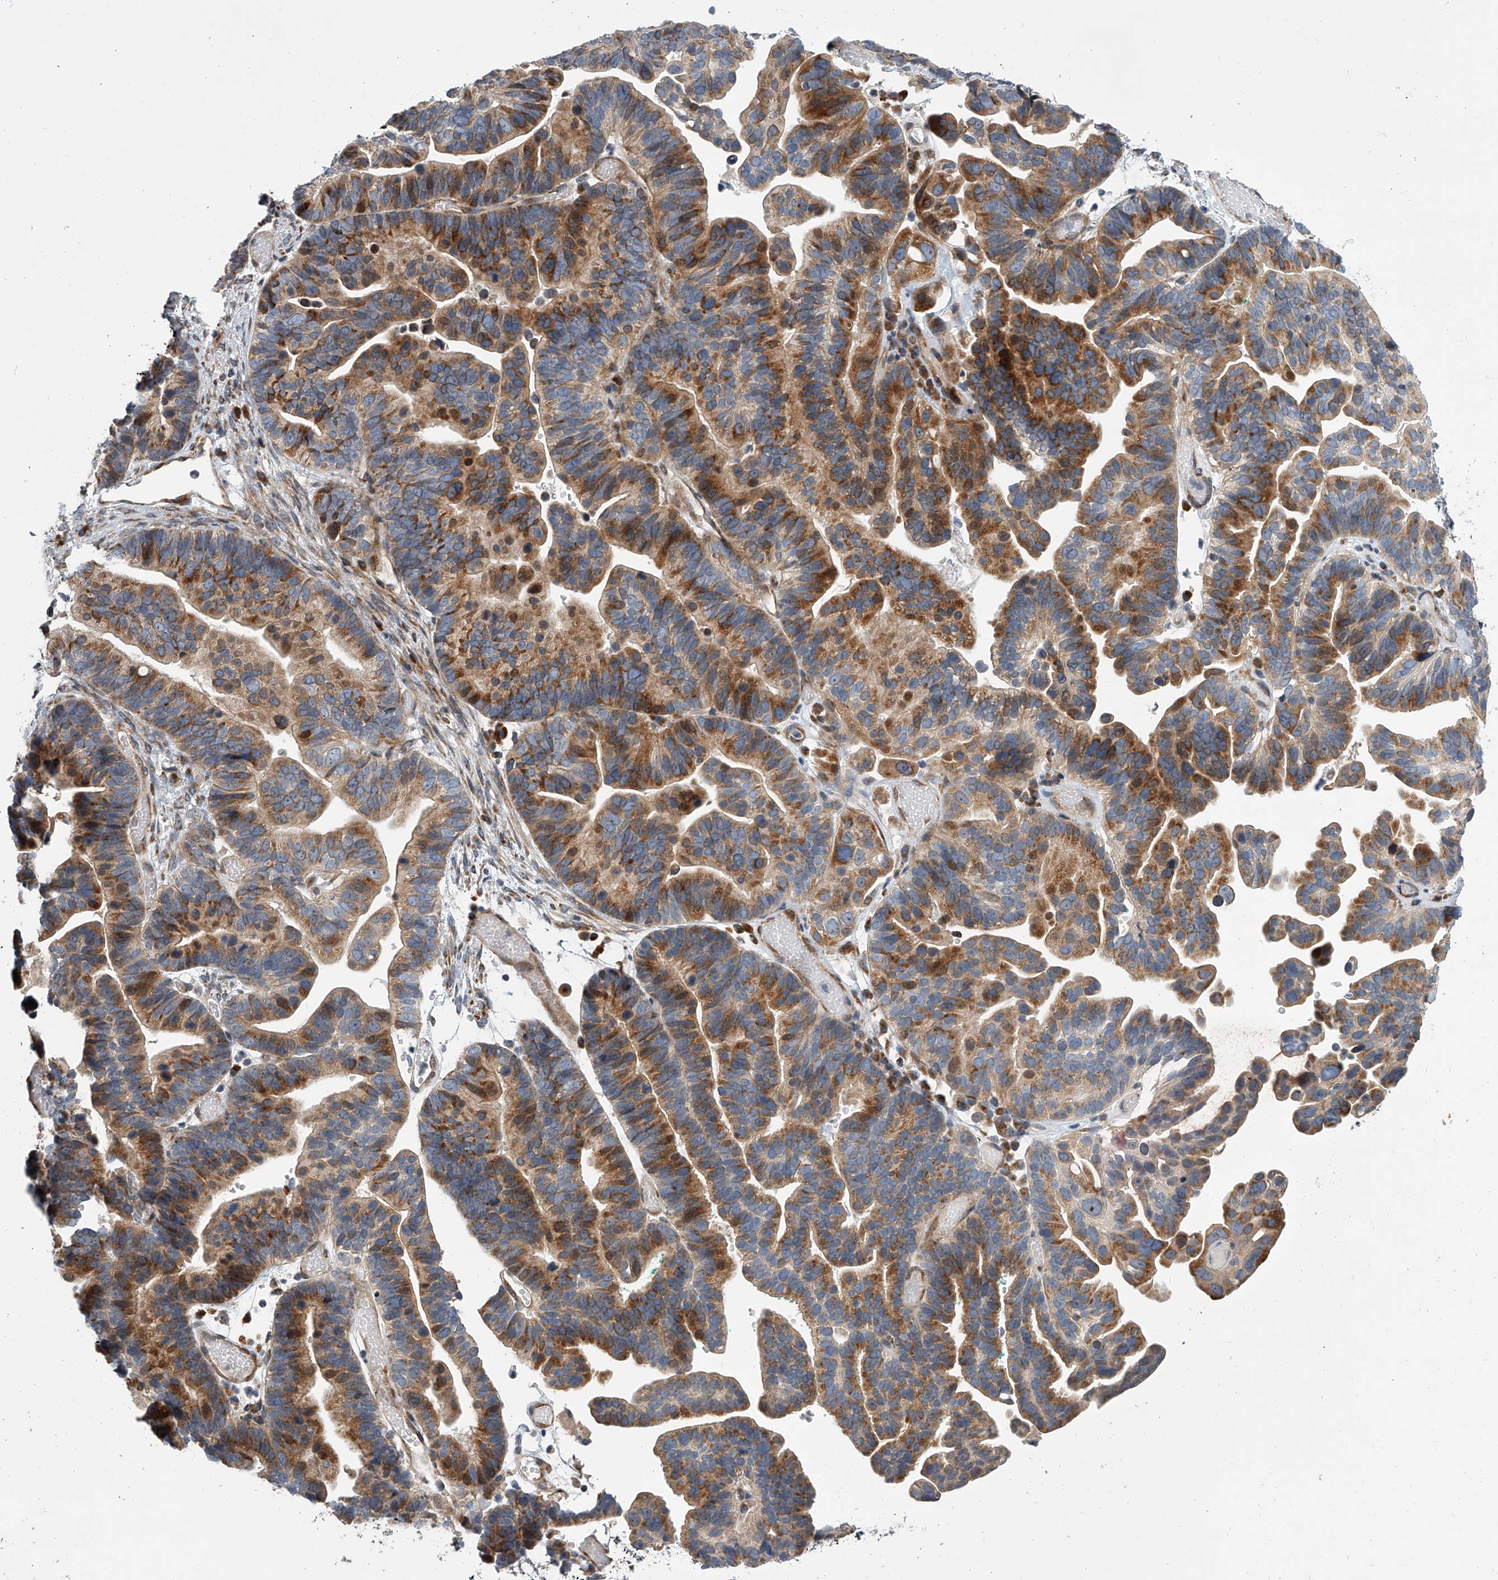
{"staining": {"intensity": "moderate", "quantity": ">75%", "location": "cytoplasmic/membranous"}, "tissue": "ovarian cancer", "cell_type": "Tumor cells", "image_type": "cancer", "snomed": [{"axis": "morphology", "description": "Cystadenocarcinoma, serous, NOS"}, {"axis": "topography", "description": "Ovary"}], "caption": "Ovarian serous cystadenocarcinoma was stained to show a protein in brown. There is medium levels of moderate cytoplasmic/membranous staining in approximately >75% of tumor cells. The staining is performed using DAB brown chromogen to label protein expression. The nuclei are counter-stained blue using hematoxylin.", "gene": "DLGAP2", "patient": {"sex": "female", "age": 56}}